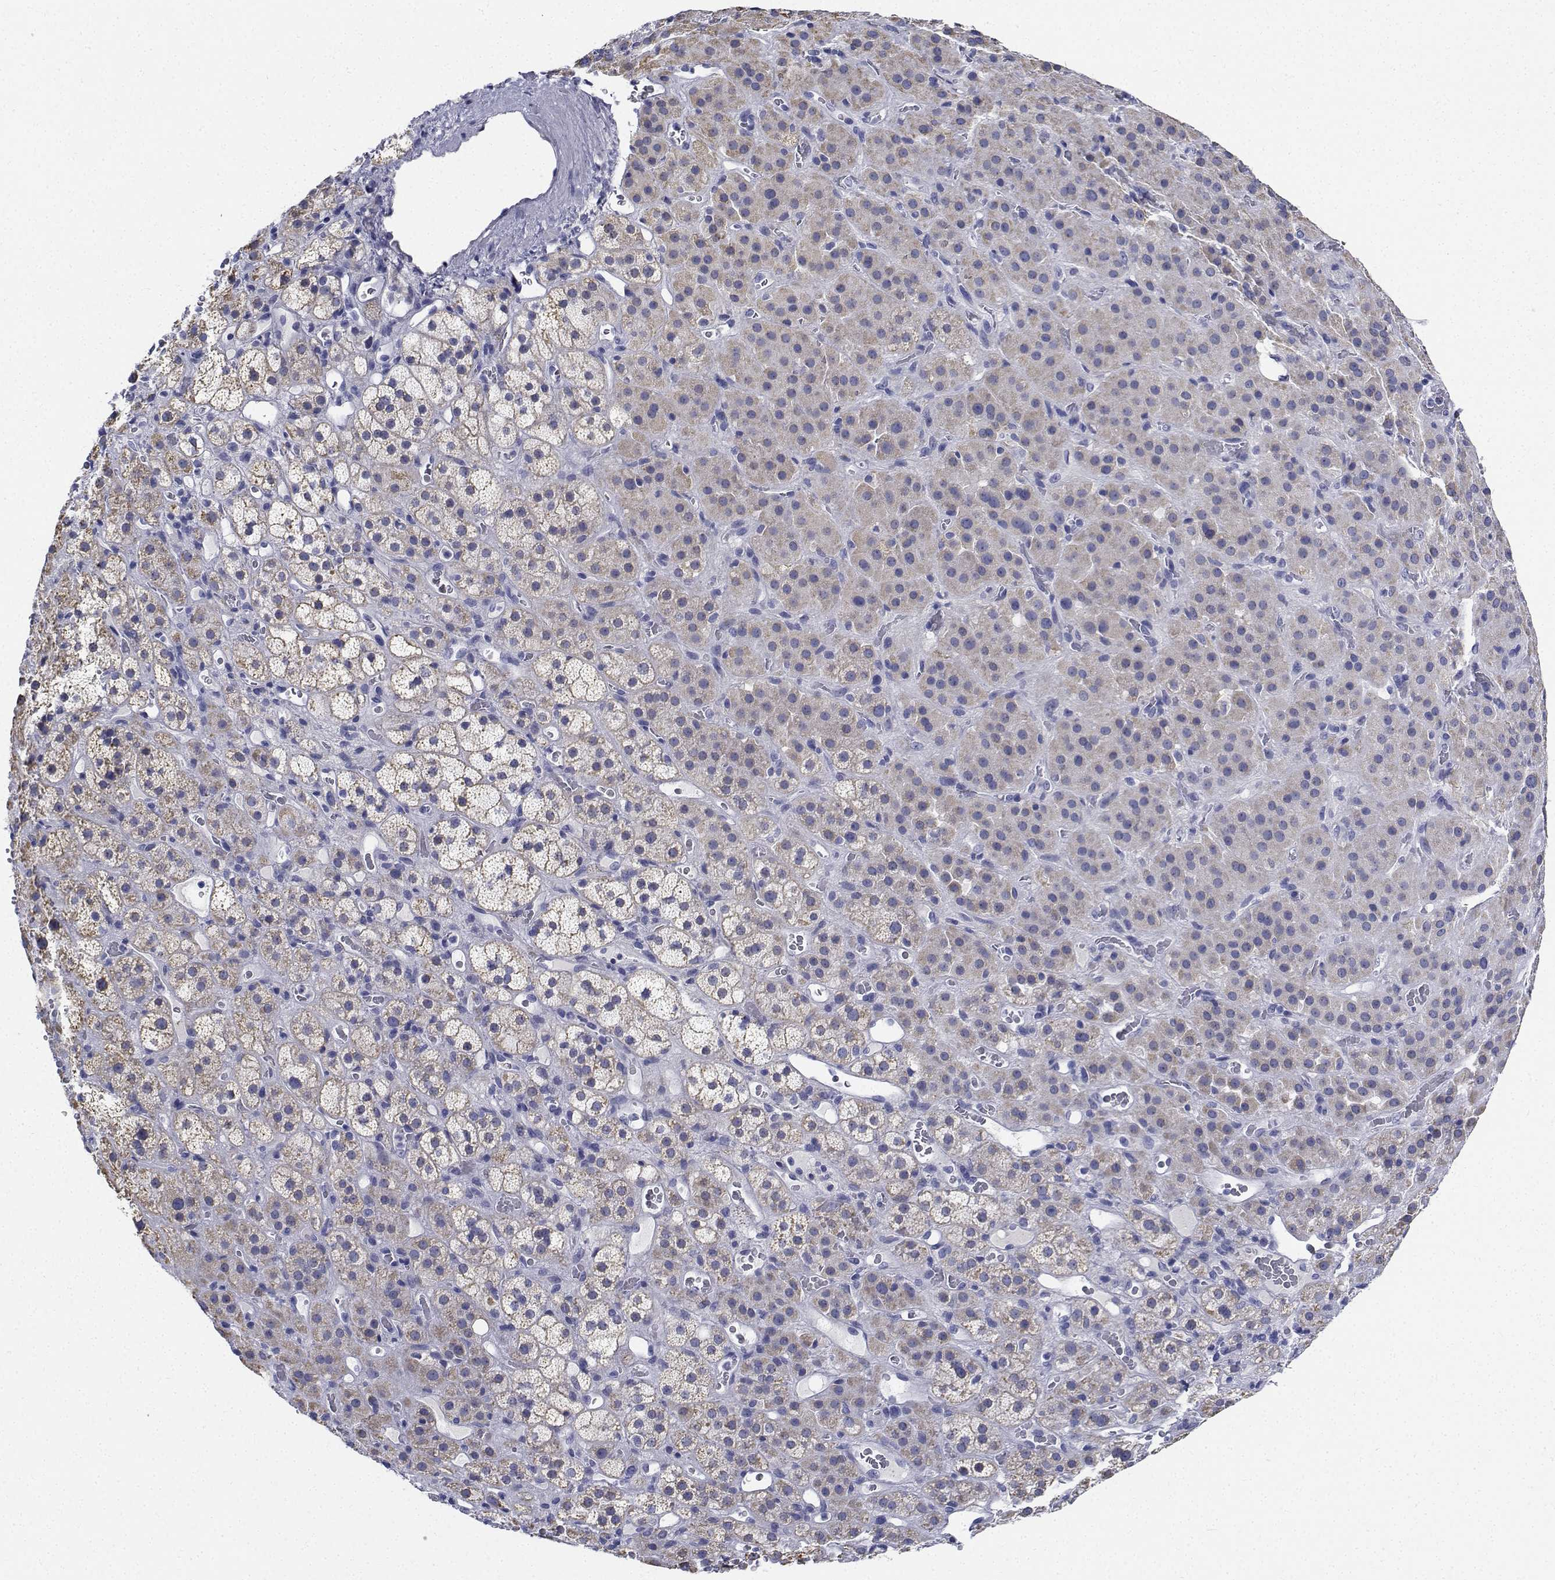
{"staining": {"intensity": "negative", "quantity": "none", "location": "none"}, "tissue": "adrenal gland", "cell_type": "Glandular cells", "image_type": "normal", "snomed": [{"axis": "morphology", "description": "Normal tissue, NOS"}, {"axis": "topography", "description": "Adrenal gland"}], "caption": "Adrenal gland was stained to show a protein in brown. There is no significant positivity in glandular cells.", "gene": "CDHR3", "patient": {"sex": "male", "age": 57}}